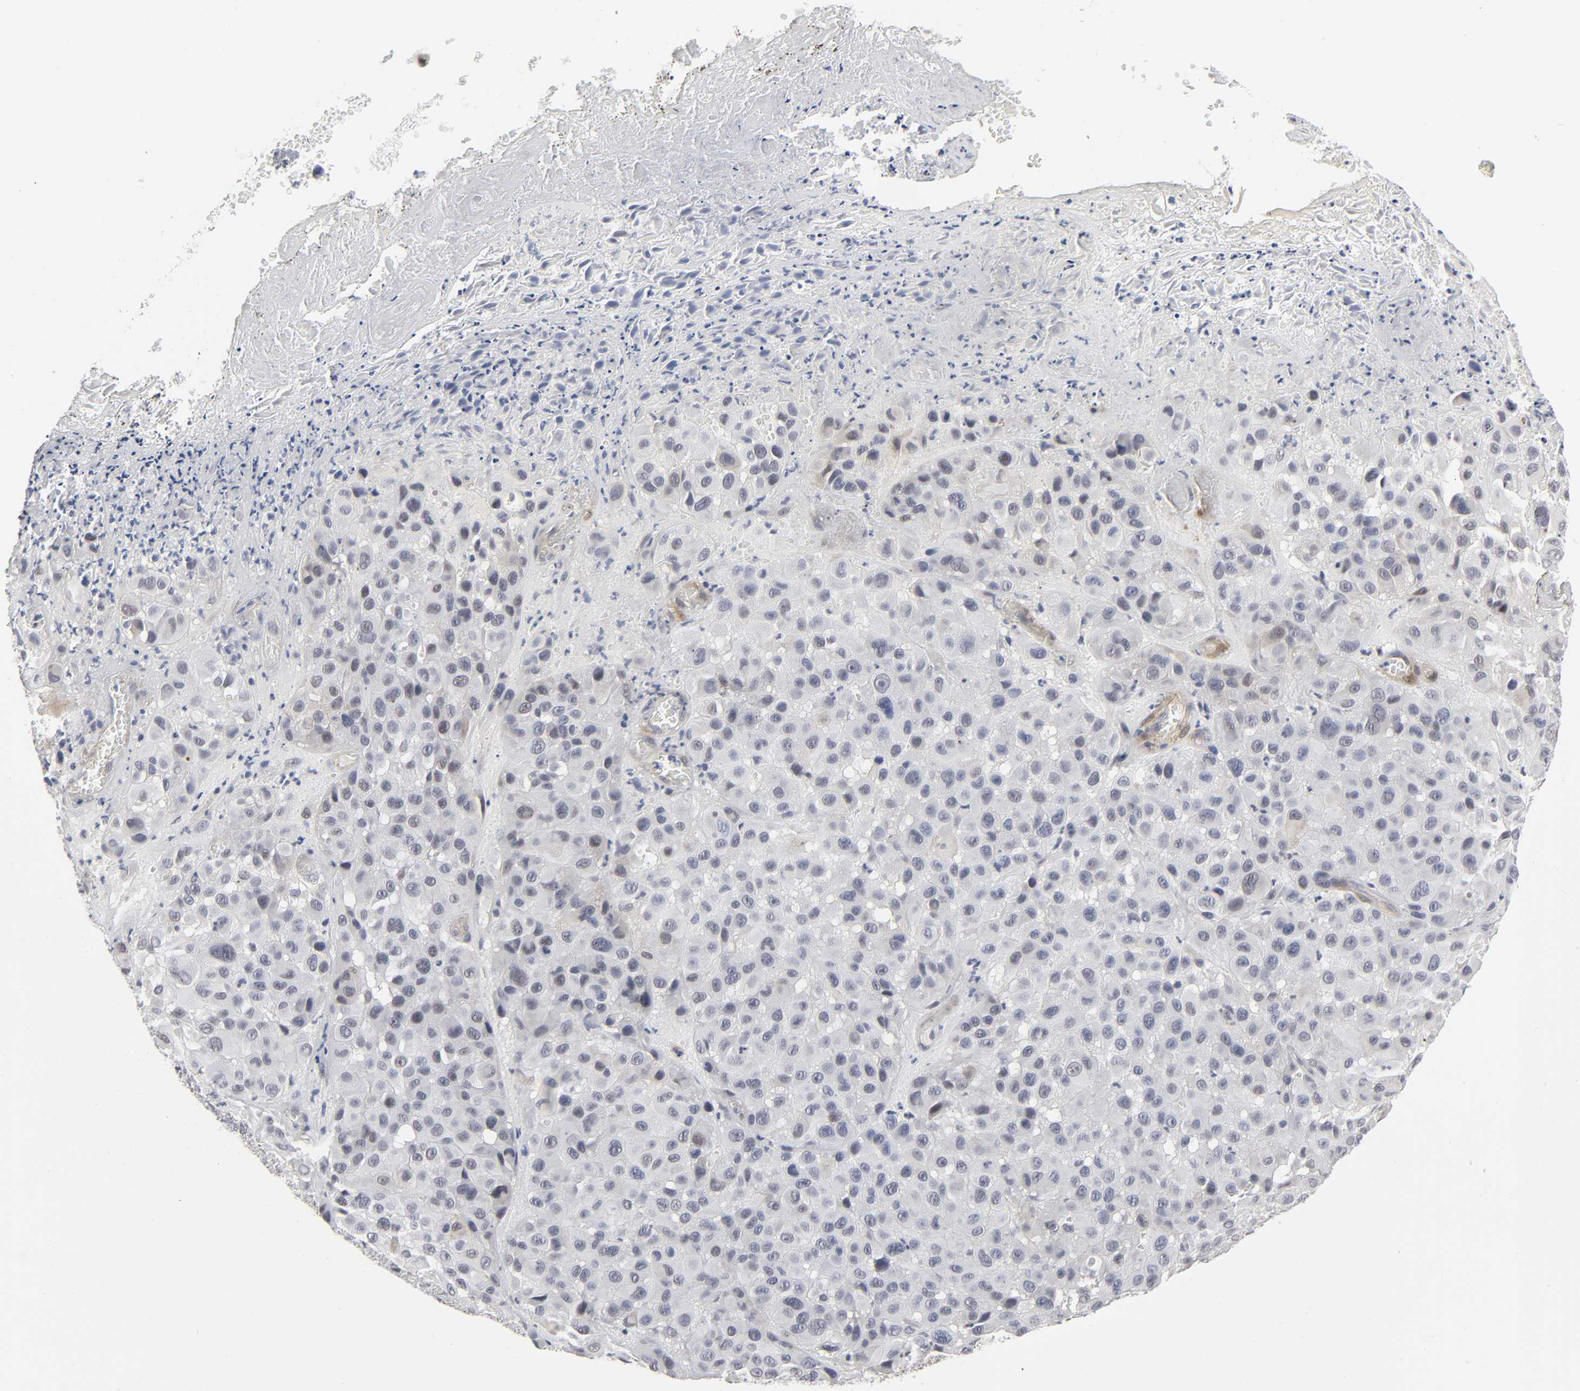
{"staining": {"intensity": "weak", "quantity": "<25%", "location": "cytoplasmic/membranous"}, "tissue": "melanoma", "cell_type": "Tumor cells", "image_type": "cancer", "snomed": [{"axis": "morphology", "description": "Malignant melanoma, NOS"}, {"axis": "topography", "description": "Skin"}], "caption": "This is an IHC photomicrograph of human malignant melanoma. There is no staining in tumor cells.", "gene": "PDLIM3", "patient": {"sex": "female", "age": 21}}